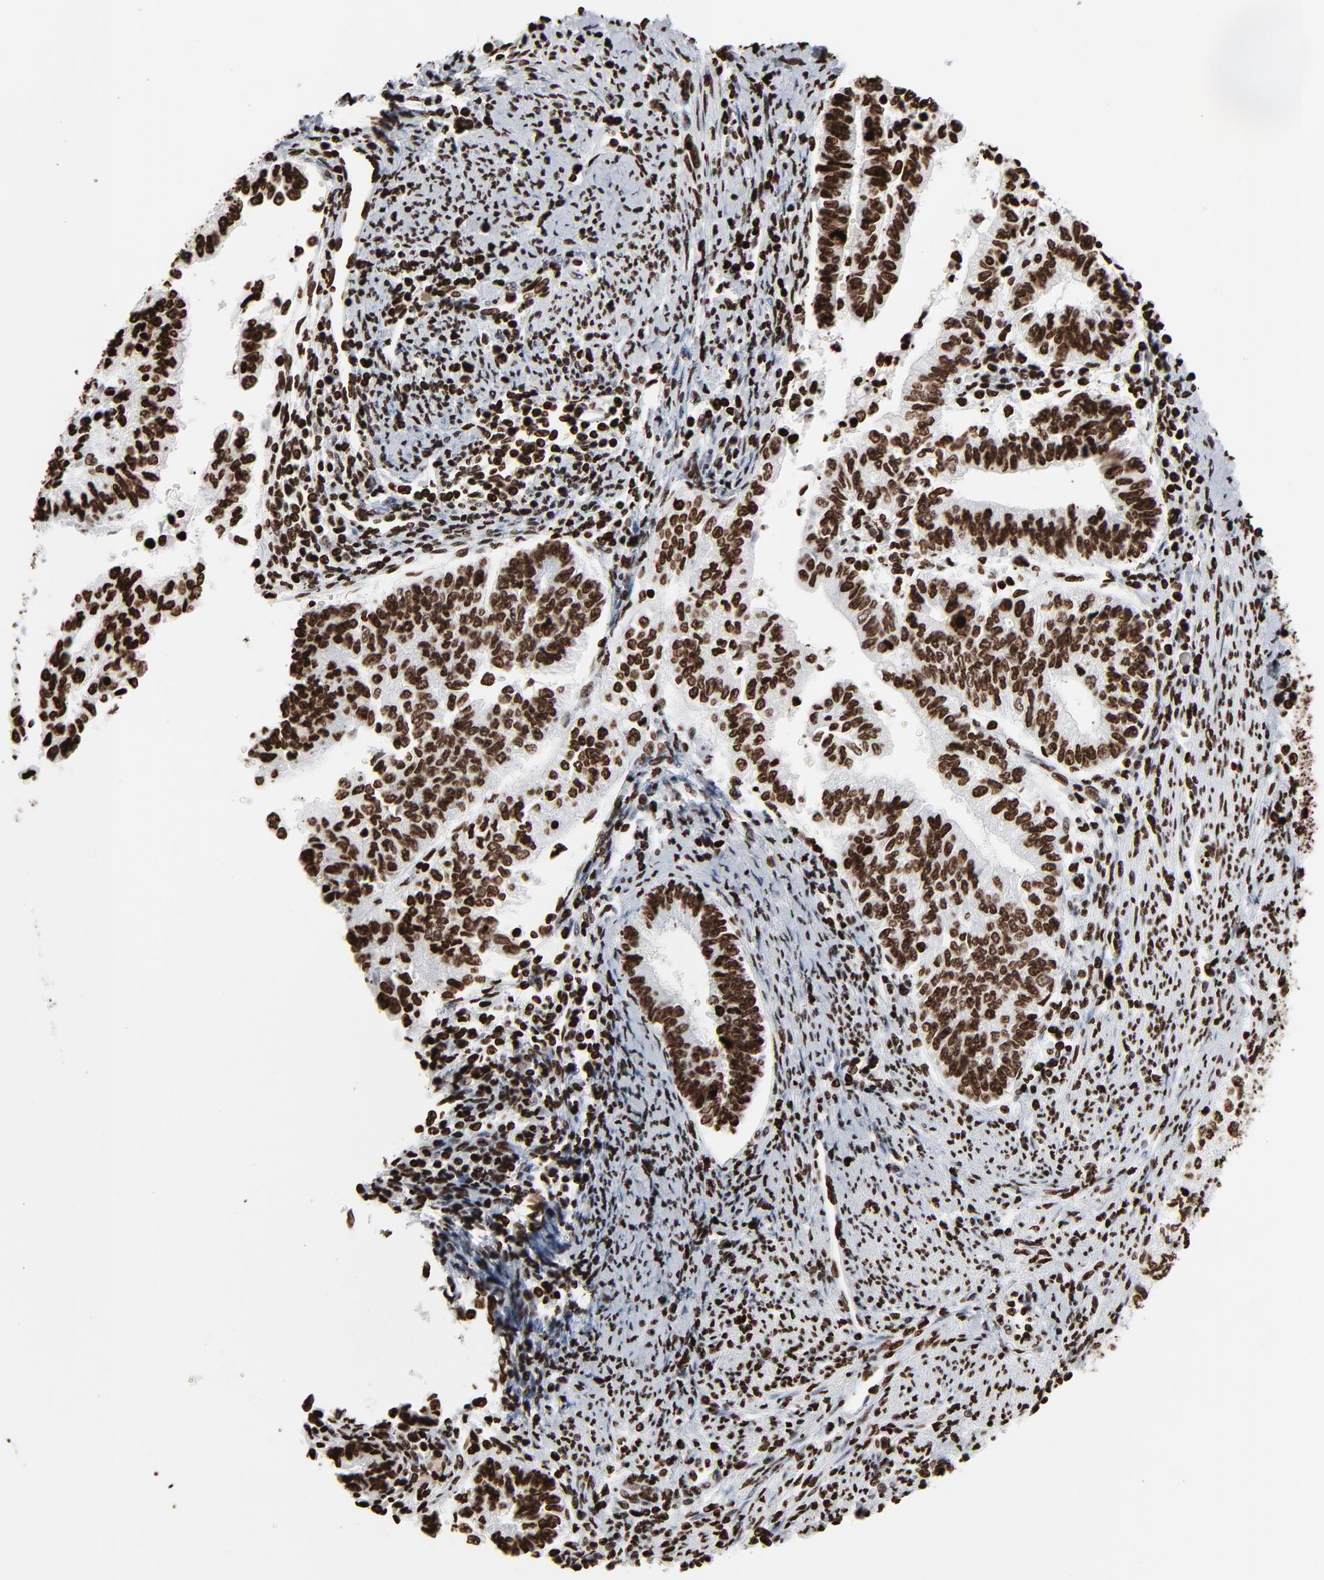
{"staining": {"intensity": "strong", "quantity": ">75%", "location": "nuclear"}, "tissue": "endometrial cancer", "cell_type": "Tumor cells", "image_type": "cancer", "snomed": [{"axis": "morphology", "description": "Adenocarcinoma, NOS"}, {"axis": "topography", "description": "Endometrium"}], "caption": "The histopathology image demonstrates immunohistochemical staining of endometrial cancer. There is strong nuclear expression is identified in approximately >75% of tumor cells.", "gene": "H3-4", "patient": {"sex": "female", "age": 66}}